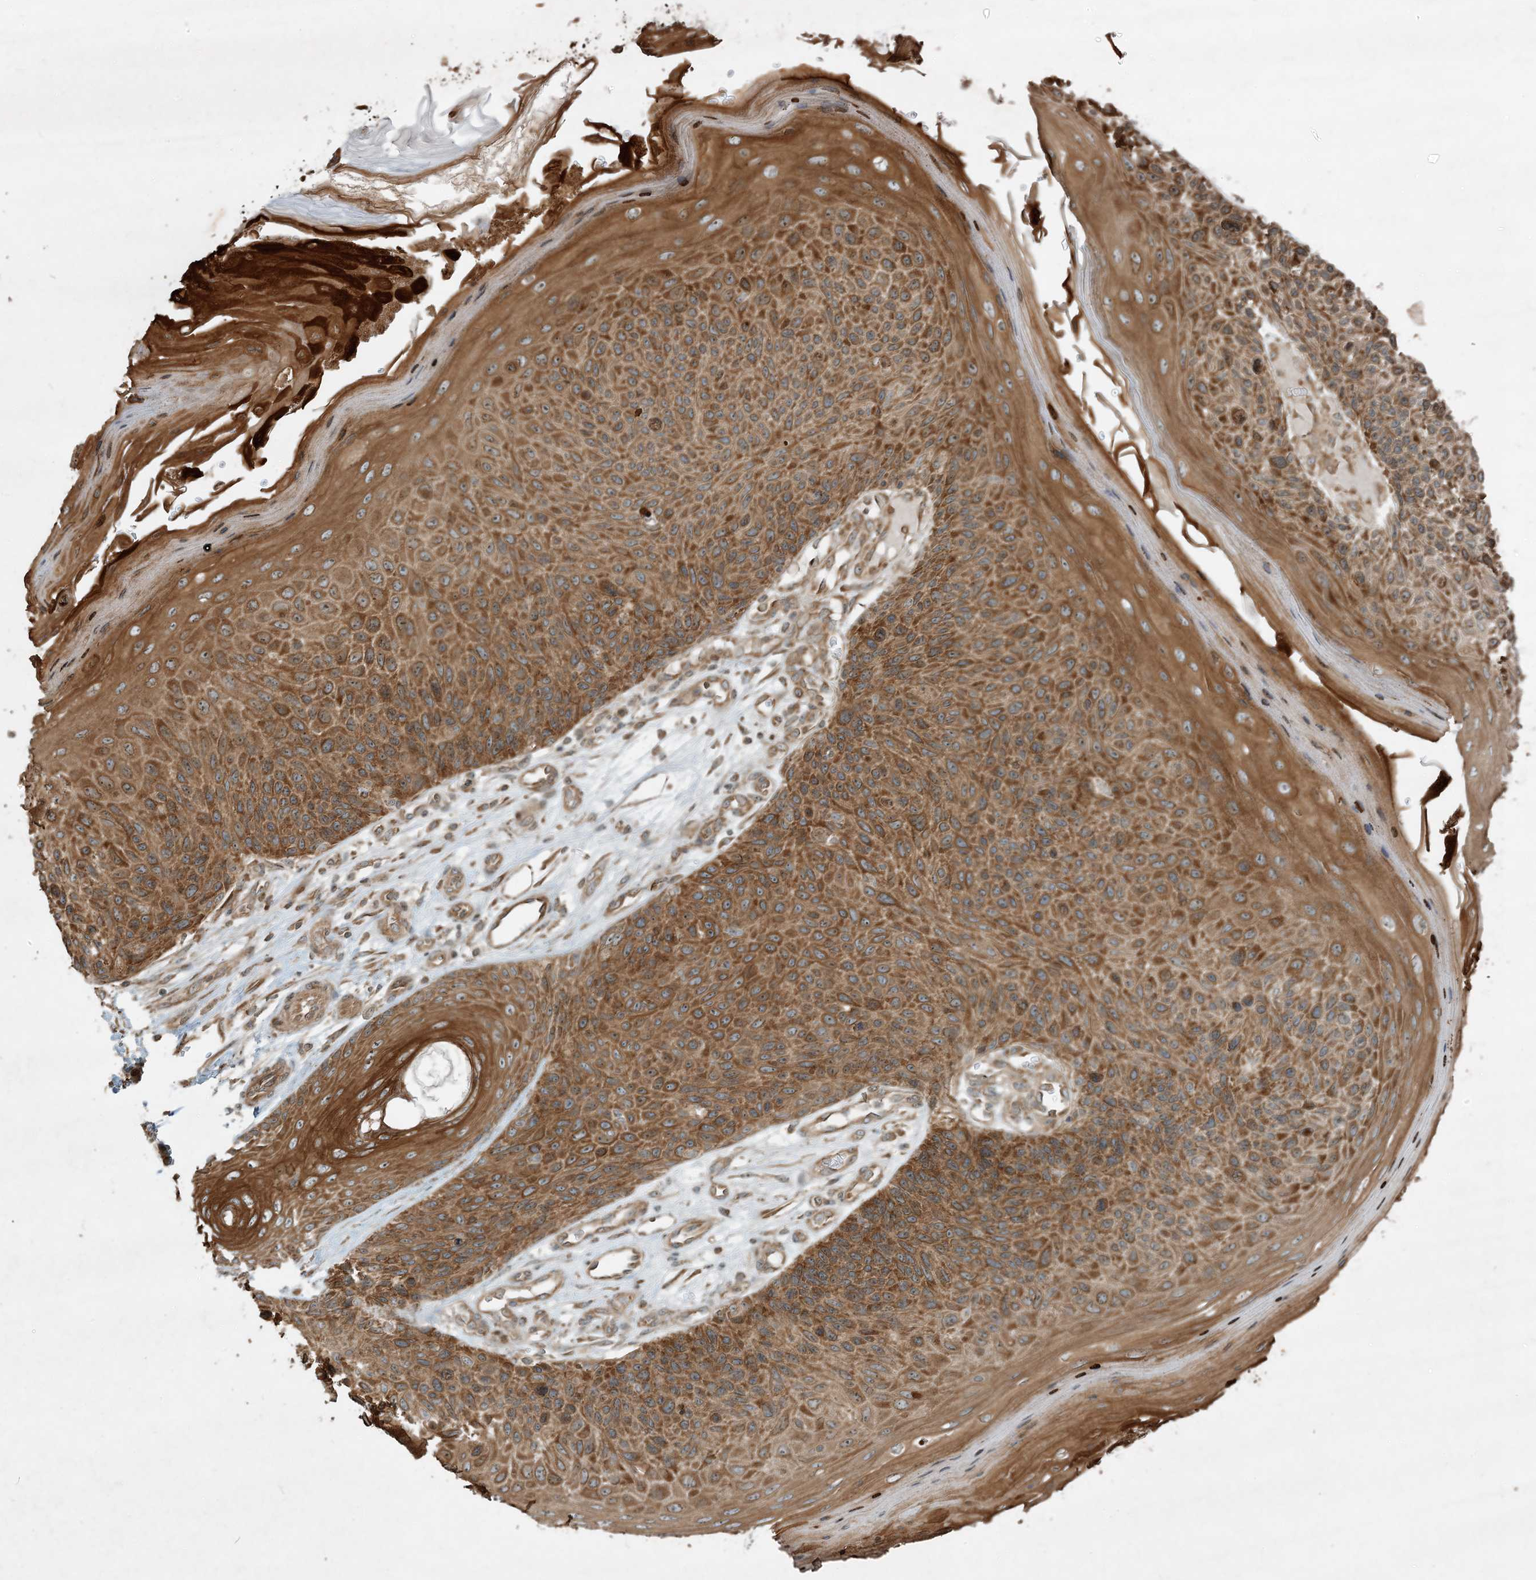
{"staining": {"intensity": "moderate", "quantity": ">75%", "location": "cytoplasmic/membranous"}, "tissue": "skin cancer", "cell_type": "Tumor cells", "image_type": "cancer", "snomed": [{"axis": "morphology", "description": "Squamous cell carcinoma, NOS"}, {"axis": "topography", "description": "Skin"}], "caption": "There is medium levels of moderate cytoplasmic/membranous positivity in tumor cells of skin cancer (squamous cell carcinoma), as demonstrated by immunohistochemical staining (brown color).", "gene": "COMMD8", "patient": {"sex": "female", "age": 88}}